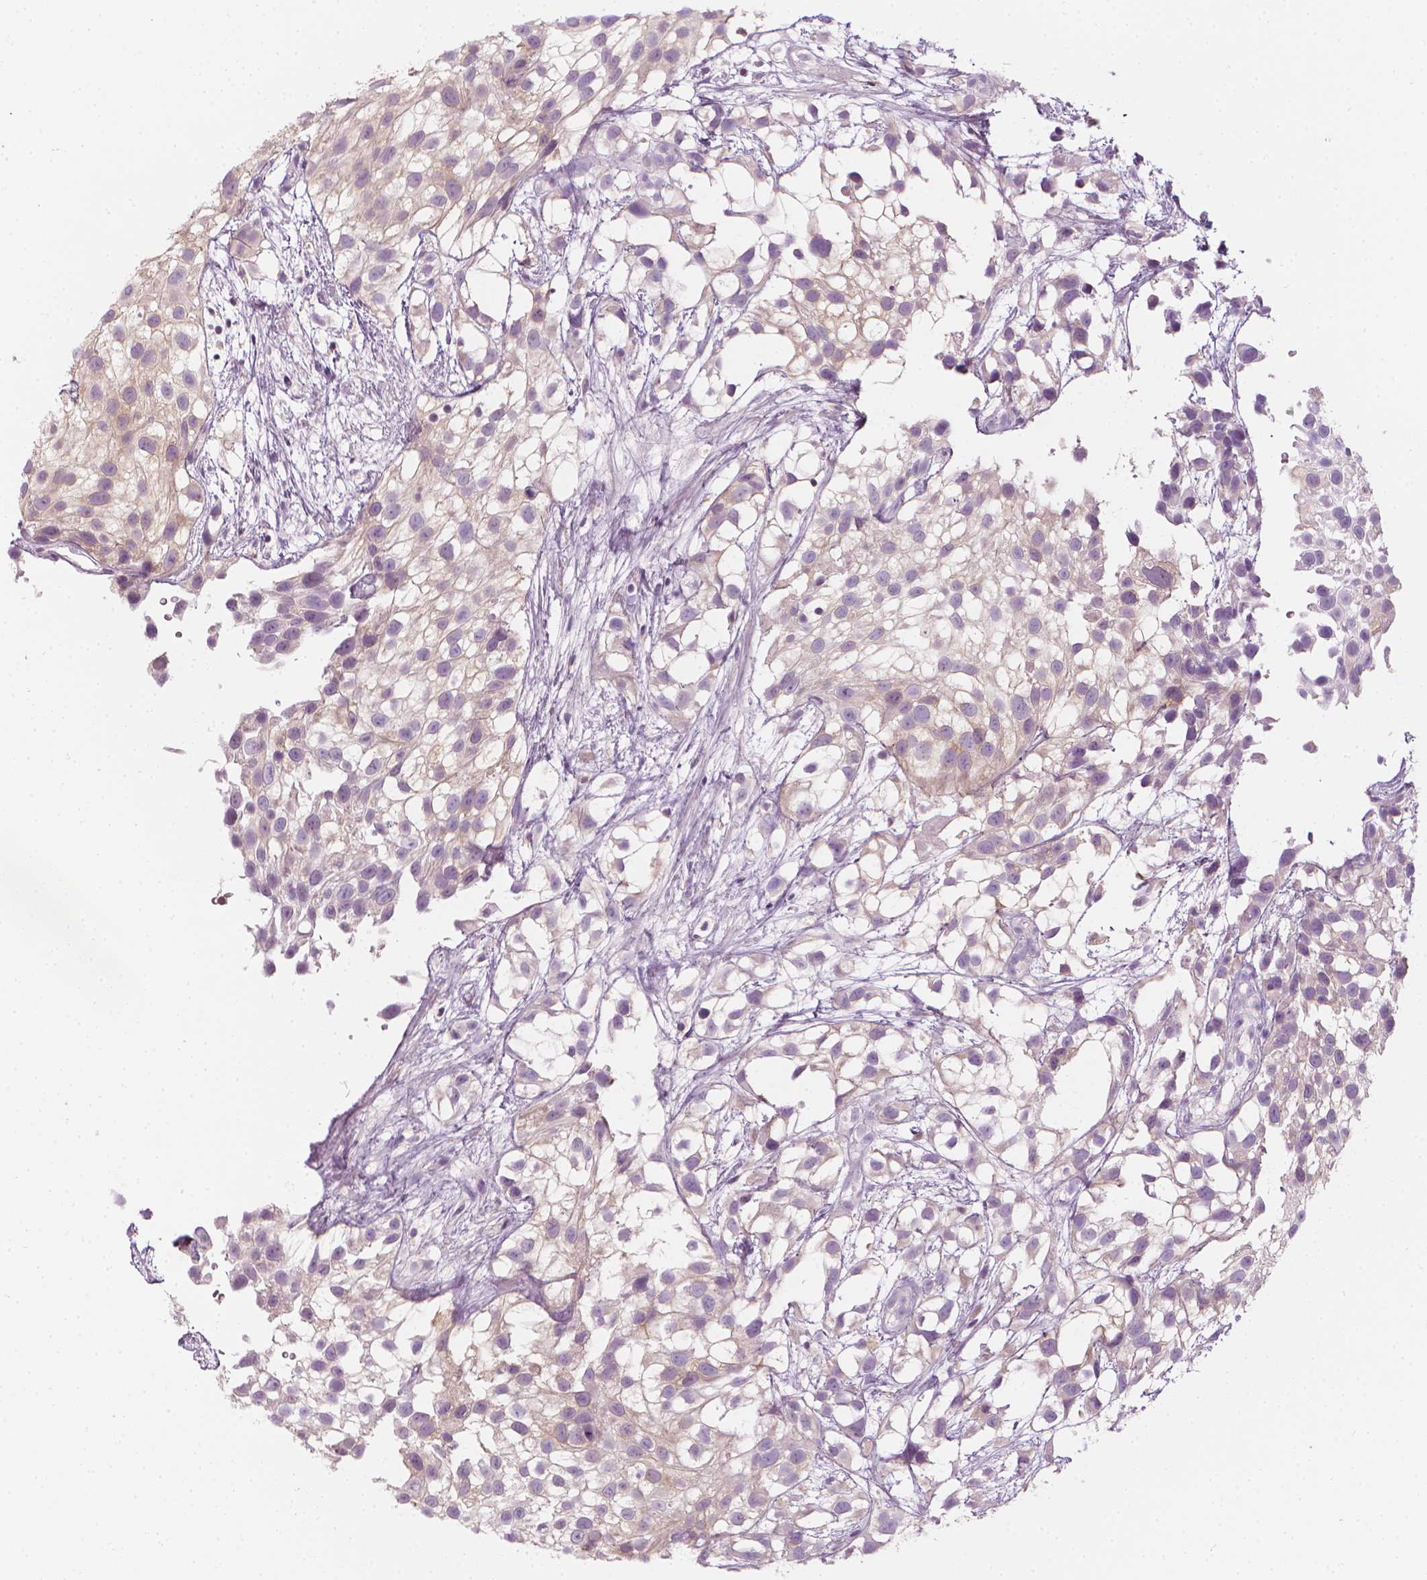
{"staining": {"intensity": "negative", "quantity": "none", "location": "none"}, "tissue": "urothelial cancer", "cell_type": "Tumor cells", "image_type": "cancer", "snomed": [{"axis": "morphology", "description": "Urothelial carcinoma, High grade"}, {"axis": "topography", "description": "Urinary bladder"}], "caption": "IHC photomicrograph of human high-grade urothelial carcinoma stained for a protein (brown), which exhibits no expression in tumor cells.", "gene": "SHMT1", "patient": {"sex": "male", "age": 56}}